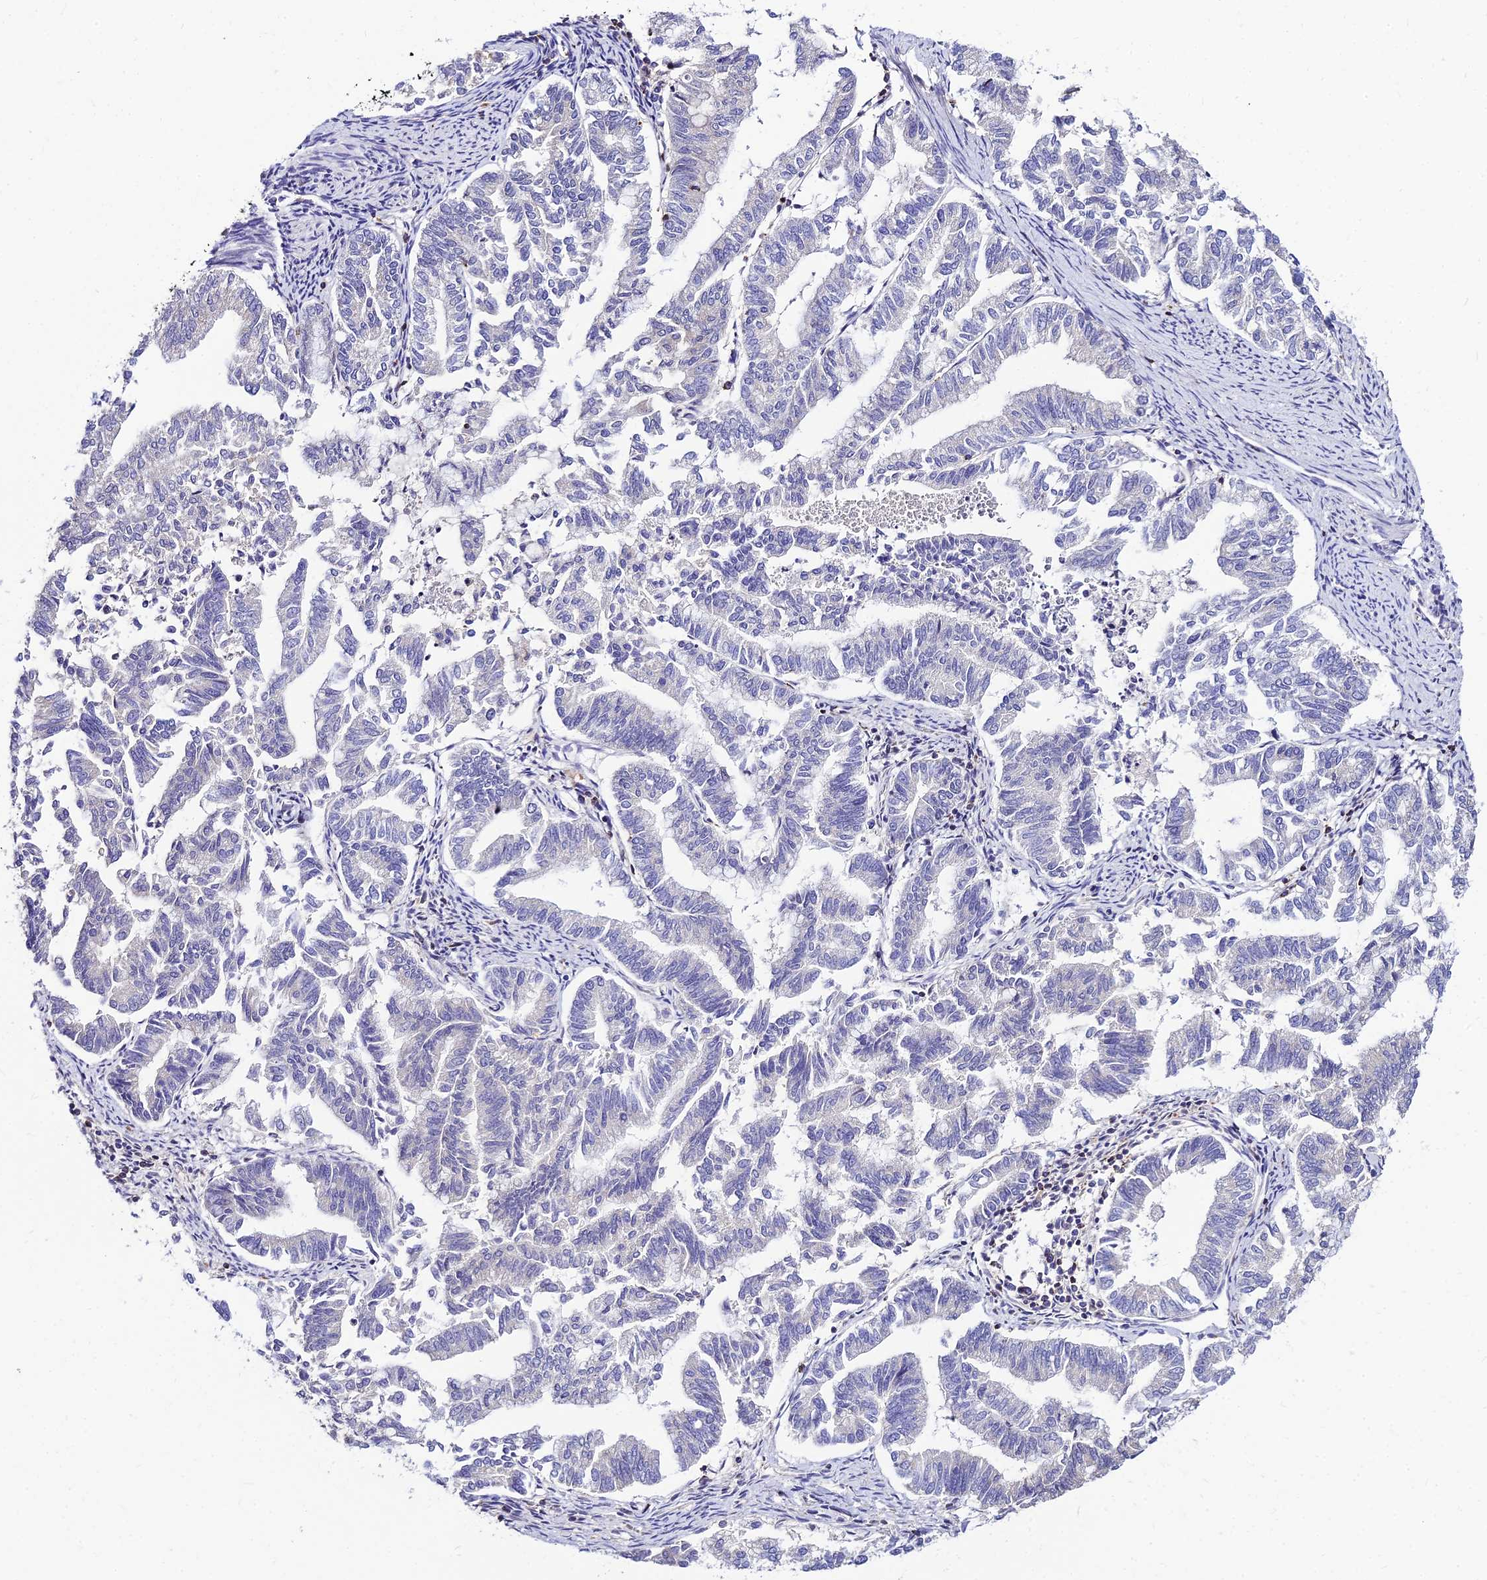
{"staining": {"intensity": "negative", "quantity": "none", "location": "none"}, "tissue": "endometrial cancer", "cell_type": "Tumor cells", "image_type": "cancer", "snomed": [{"axis": "morphology", "description": "Adenocarcinoma, NOS"}, {"axis": "topography", "description": "Endometrium"}], "caption": "A high-resolution image shows immunohistochemistry staining of endometrial adenocarcinoma, which displays no significant staining in tumor cells.", "gene": "C6orf132", "patient": {"sex": "female", "age": 79}}